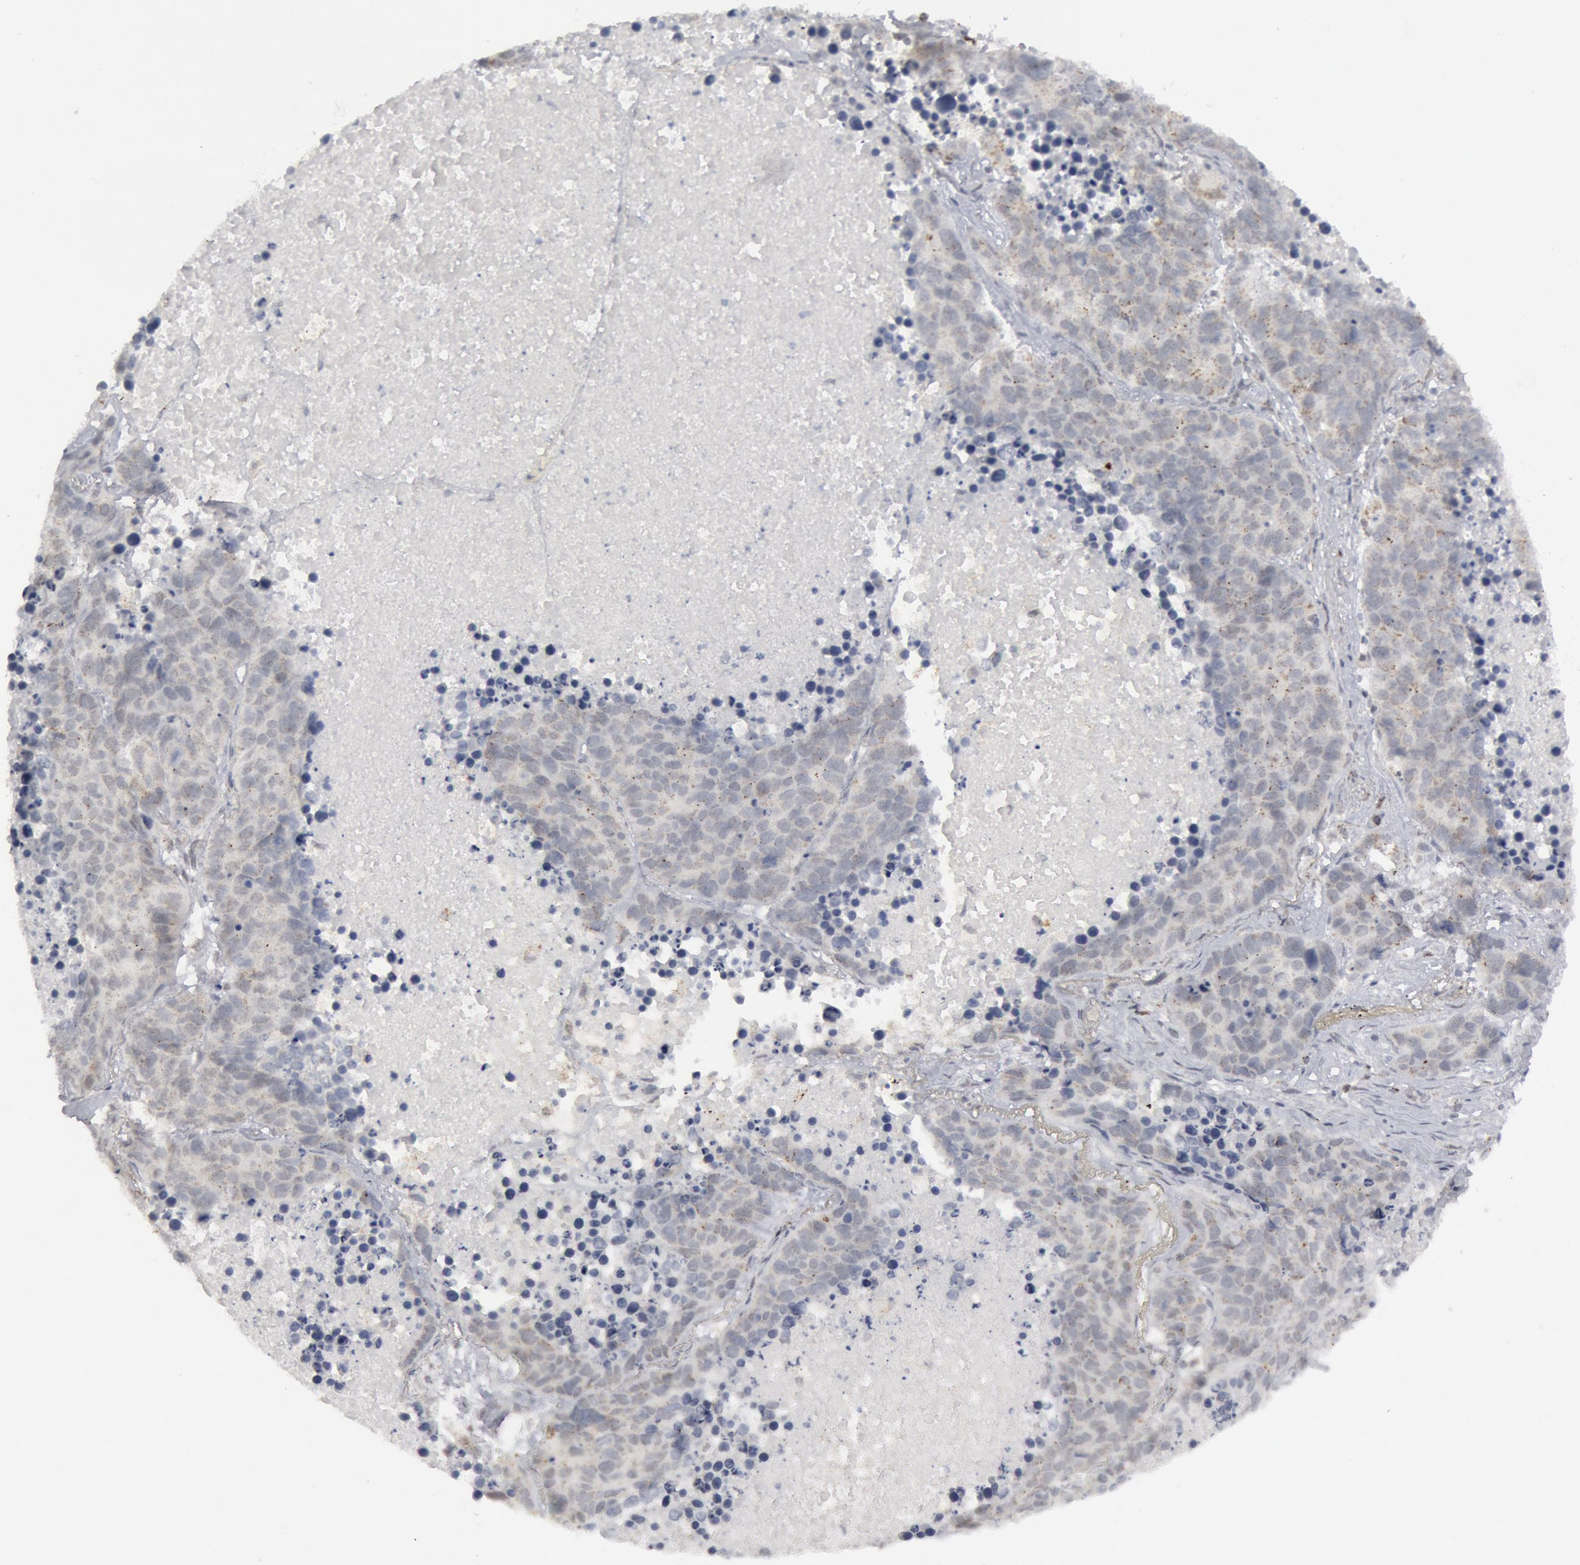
{"staining": {"intensity": "weak", "quantity": "<25%", "location": "cytoplasmic/membranous"}, "tissue": "lung cancer", "cell_type": "Tumor cells", "image_type": "cancer", "snomed": [{"axis": "morphology", "description": "Carcinoid, malignant, NOS"}, {"axis": "topography", "description": "Lung"}], "caption": "Immunohistochemistry micrograph of neoplastic tissue: human carcinoid (malignant) (lung) stained with DAB displays no significant protein staining in tumor cells.", "gene": "CASP9", "patient": {"sex": "male", "age": 60}}